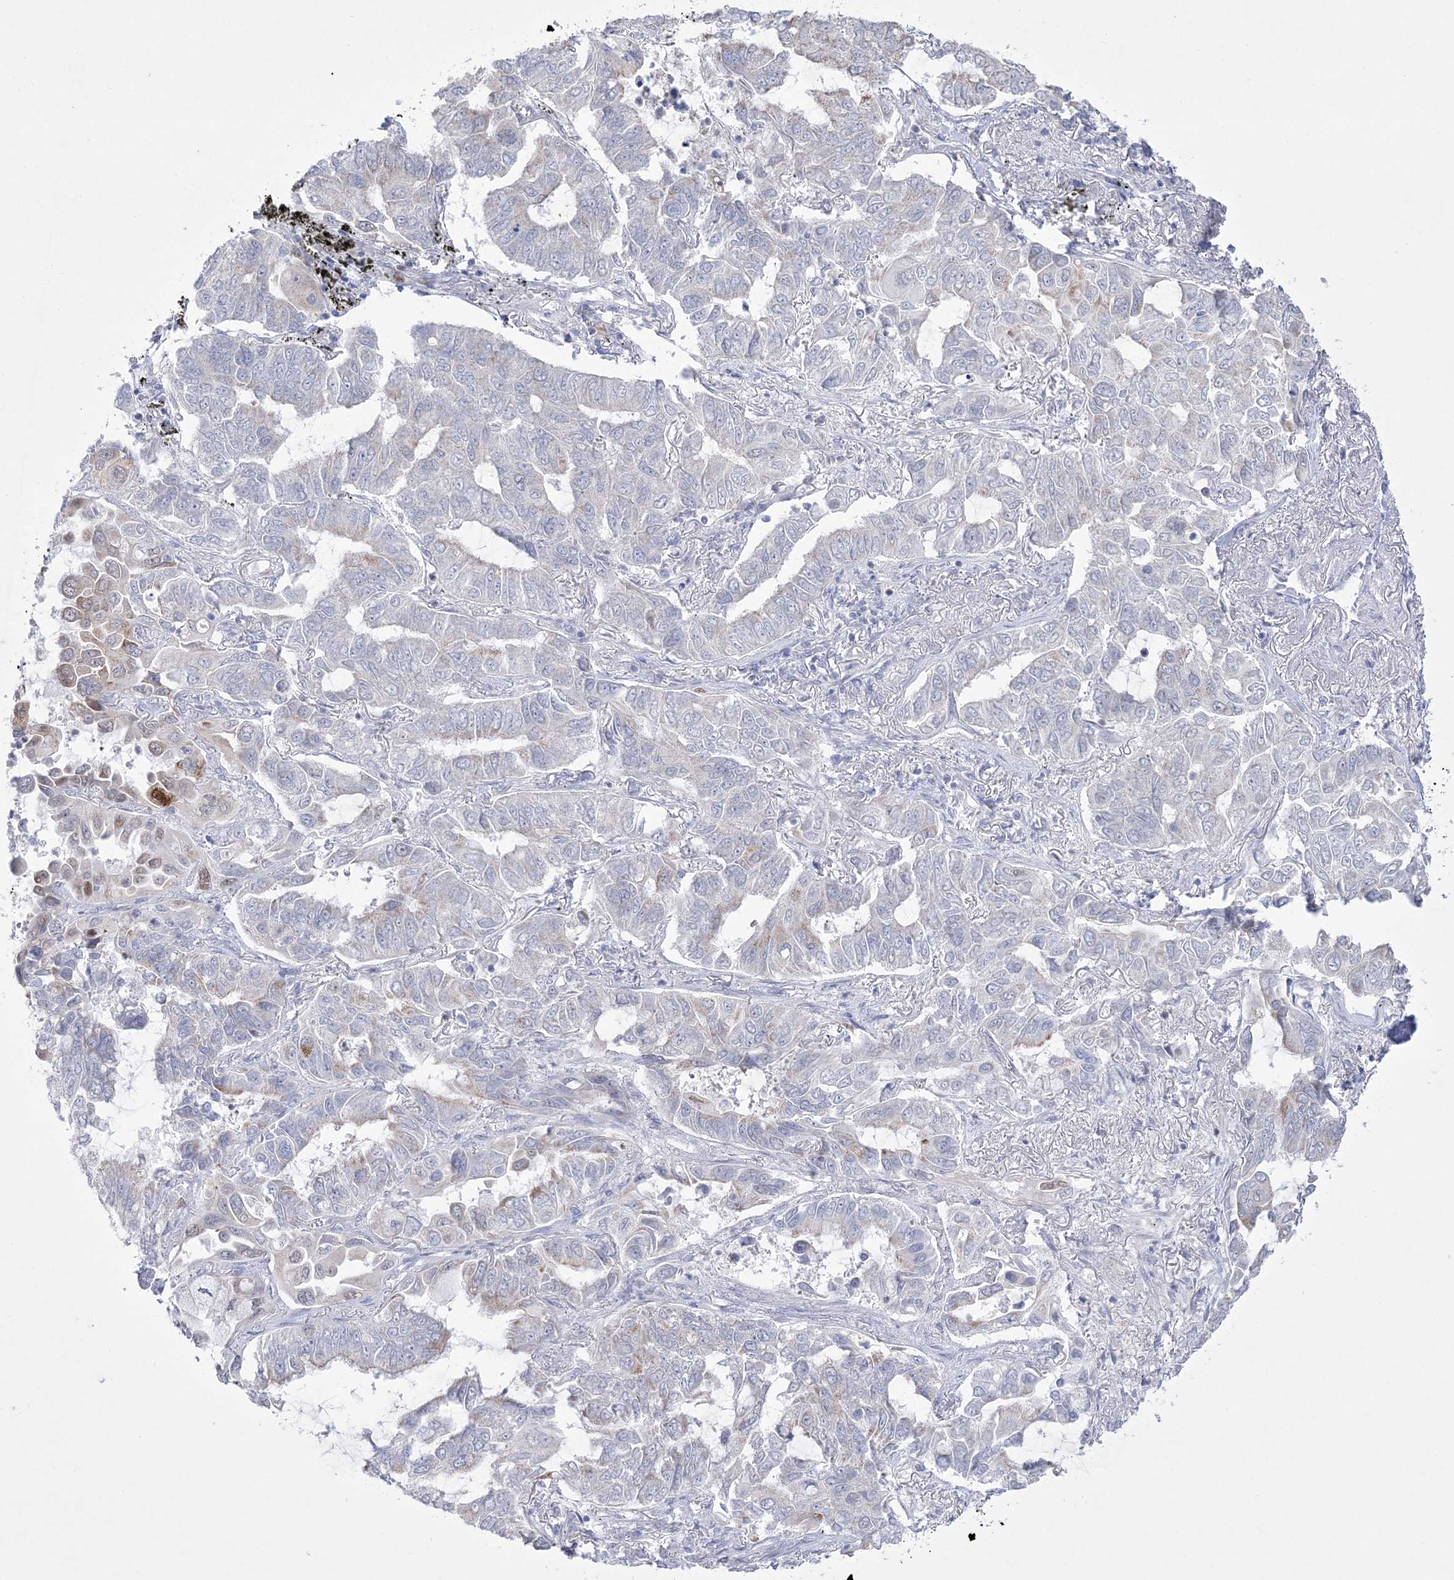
{"staining": {"intensity": "weak", "quantity": "<25%", "location": "nuclear"}, "tissue": "lung cancer", "cell_type": "Tumor cells", "image_type": "cancer", "snomed": [{"axis": "morphology", "description": "Adenocarcinoma, NOS"}, {"axis": "topography", "description": "Lung"}], "caption": "Protein analysis of lung adenocarcinoma exhibits no significant staining in tumor cells.", "gene": "WDR27", "patient": {"sex": "male", "age": 64}}